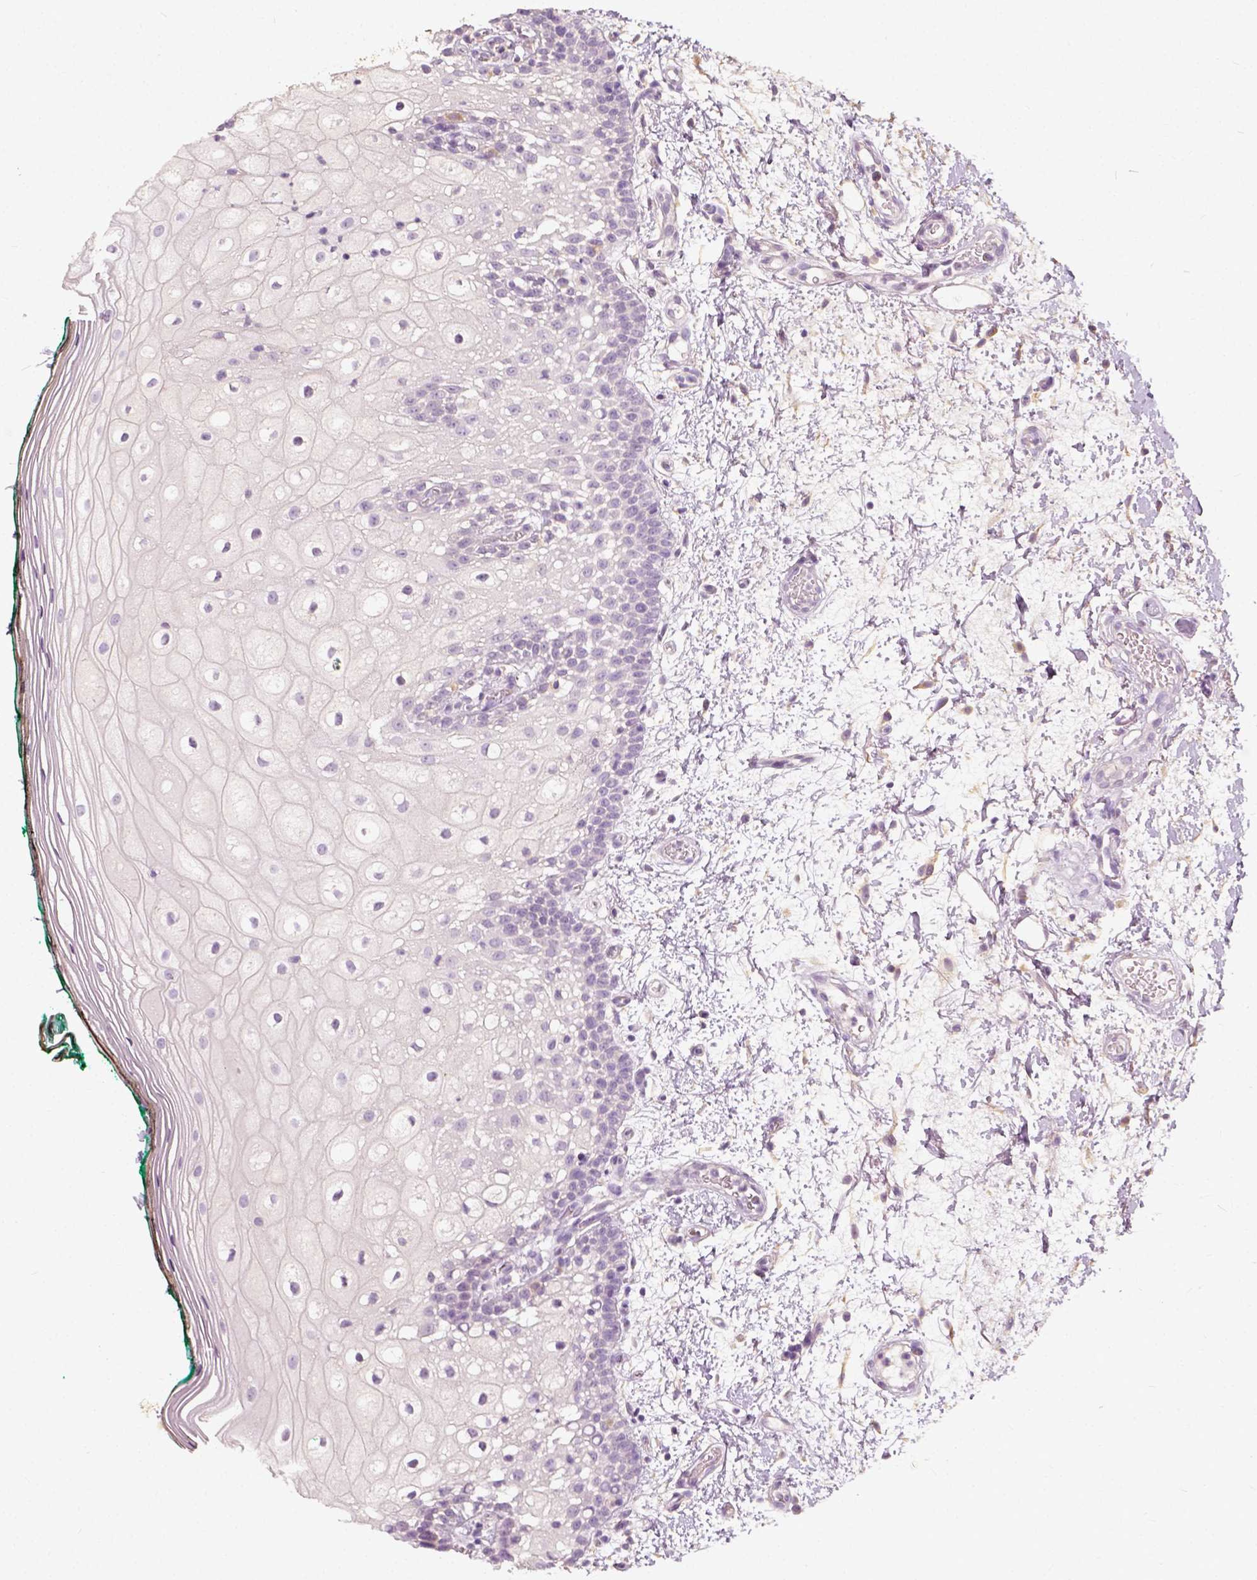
{"staining": {"intensity": "negative", "quantity": "none", "location": "none"}, "tissue": "oral mucosa", "cell_type": "Squamous epithelial cells", "image_type": "normal", "snomed": [{"axis": "morphology", "description": "Normal tissue, NOS"}, {"axis": "topography", "description": "Oral tissue"}], "caption": "IHC micrograph of unremarkable oral mucosa stained for a protein (brown), which shows no expression in squamous epithelial cells. (Stains: DAB (3,3'-diaminobenzidine) immunohistochemistry with hematoxylin counter stain, Microscopy: brightfield microscopy at high magnification).", "gene": "DHCR24", "patient": {"sex": "female", "age": 83}}